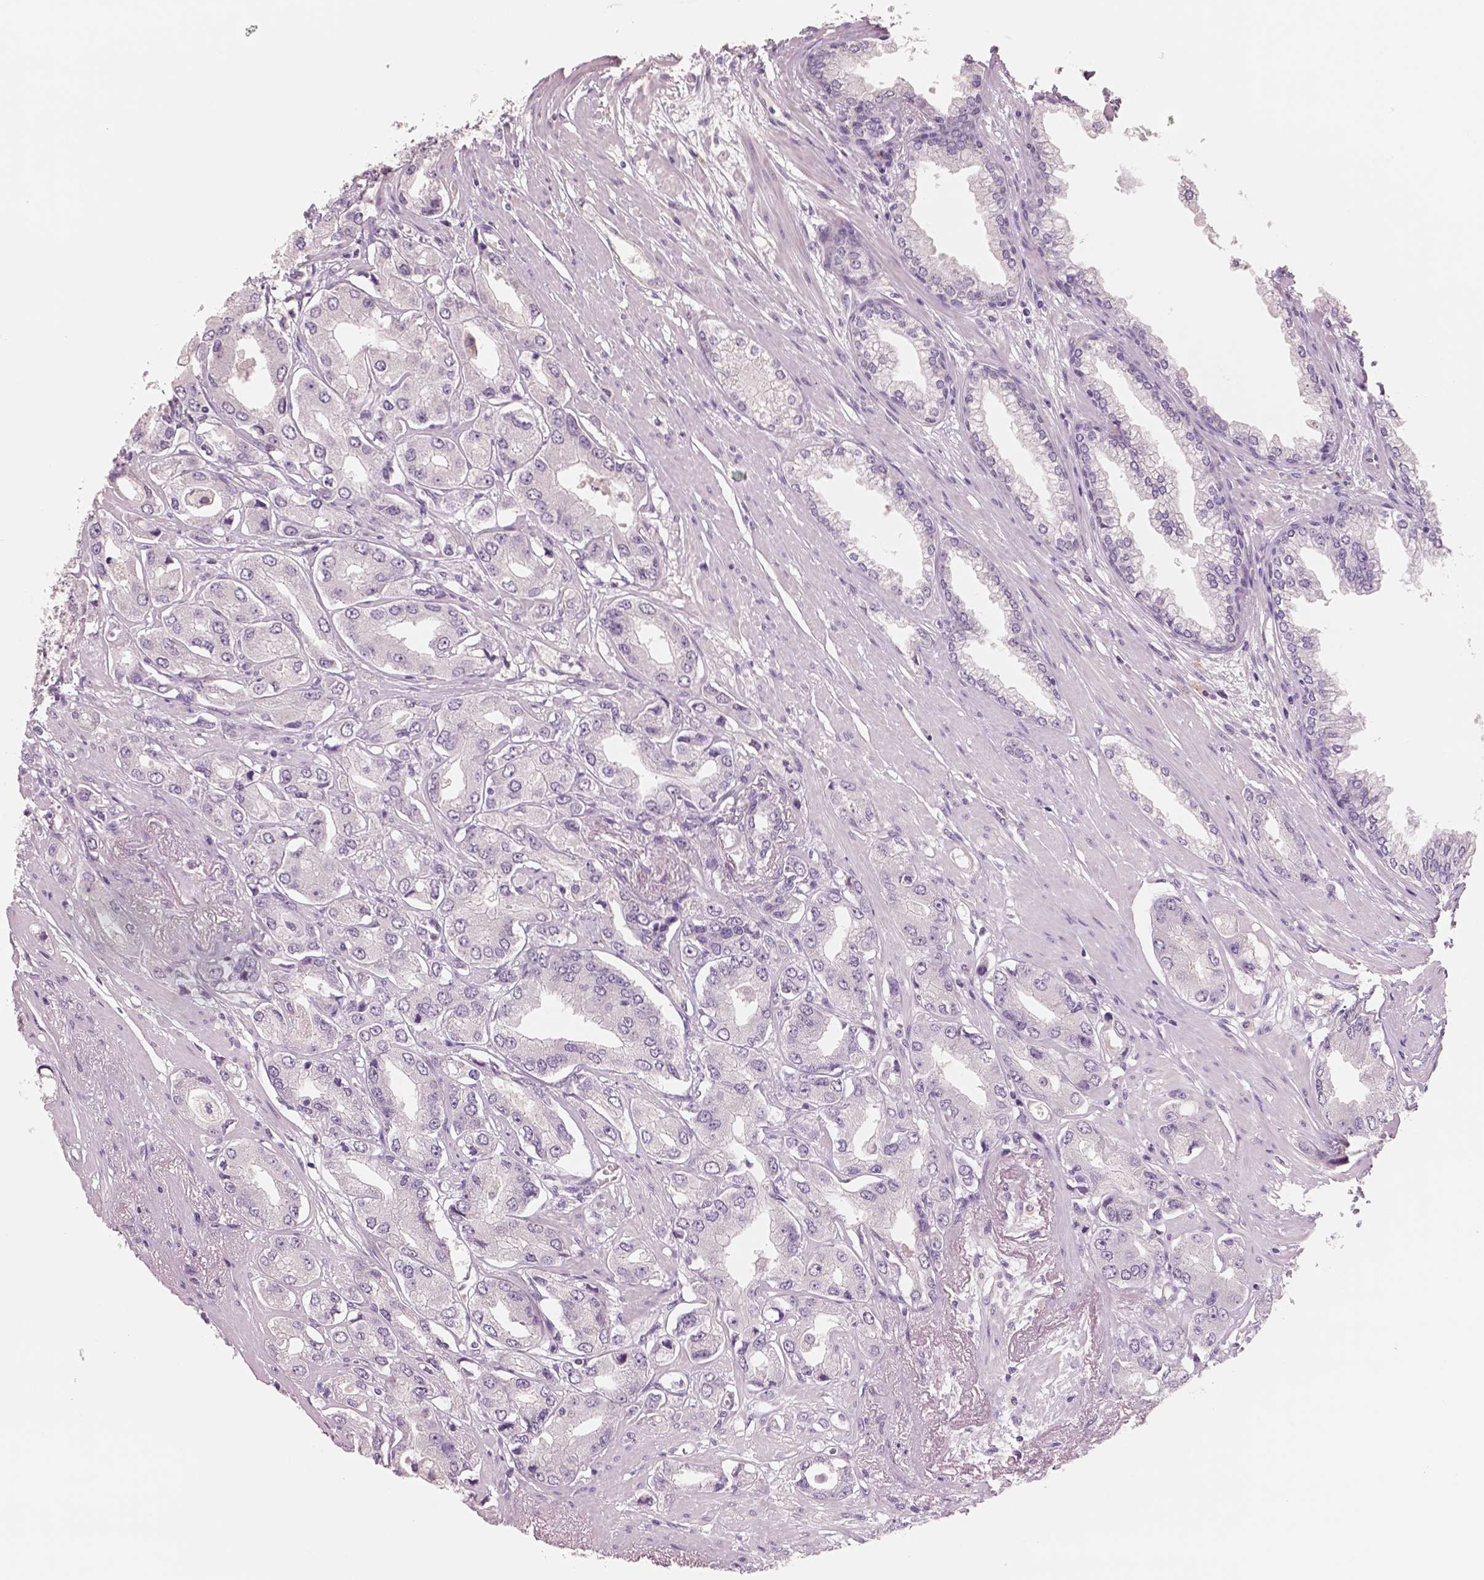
{"staining": {"intensity": "negative", "quantity": "none", "location": "none"}, "tissue": "prostate cancer", "cell_type": "Tumor cells", "image_type": "cancer", "snomed": [{"axis": "morphology", "description": "Adenocarcinoma, Low grade"}, {"axis": "topography", "description": "Prostate"}], "caption": "Human adenocarcinoma (low-grade) (prostate) stained for a protein using IHC displays no expression in tumor cells.", "gene": "NECAB2", "patient": {"sex": "male", "age": 60}}